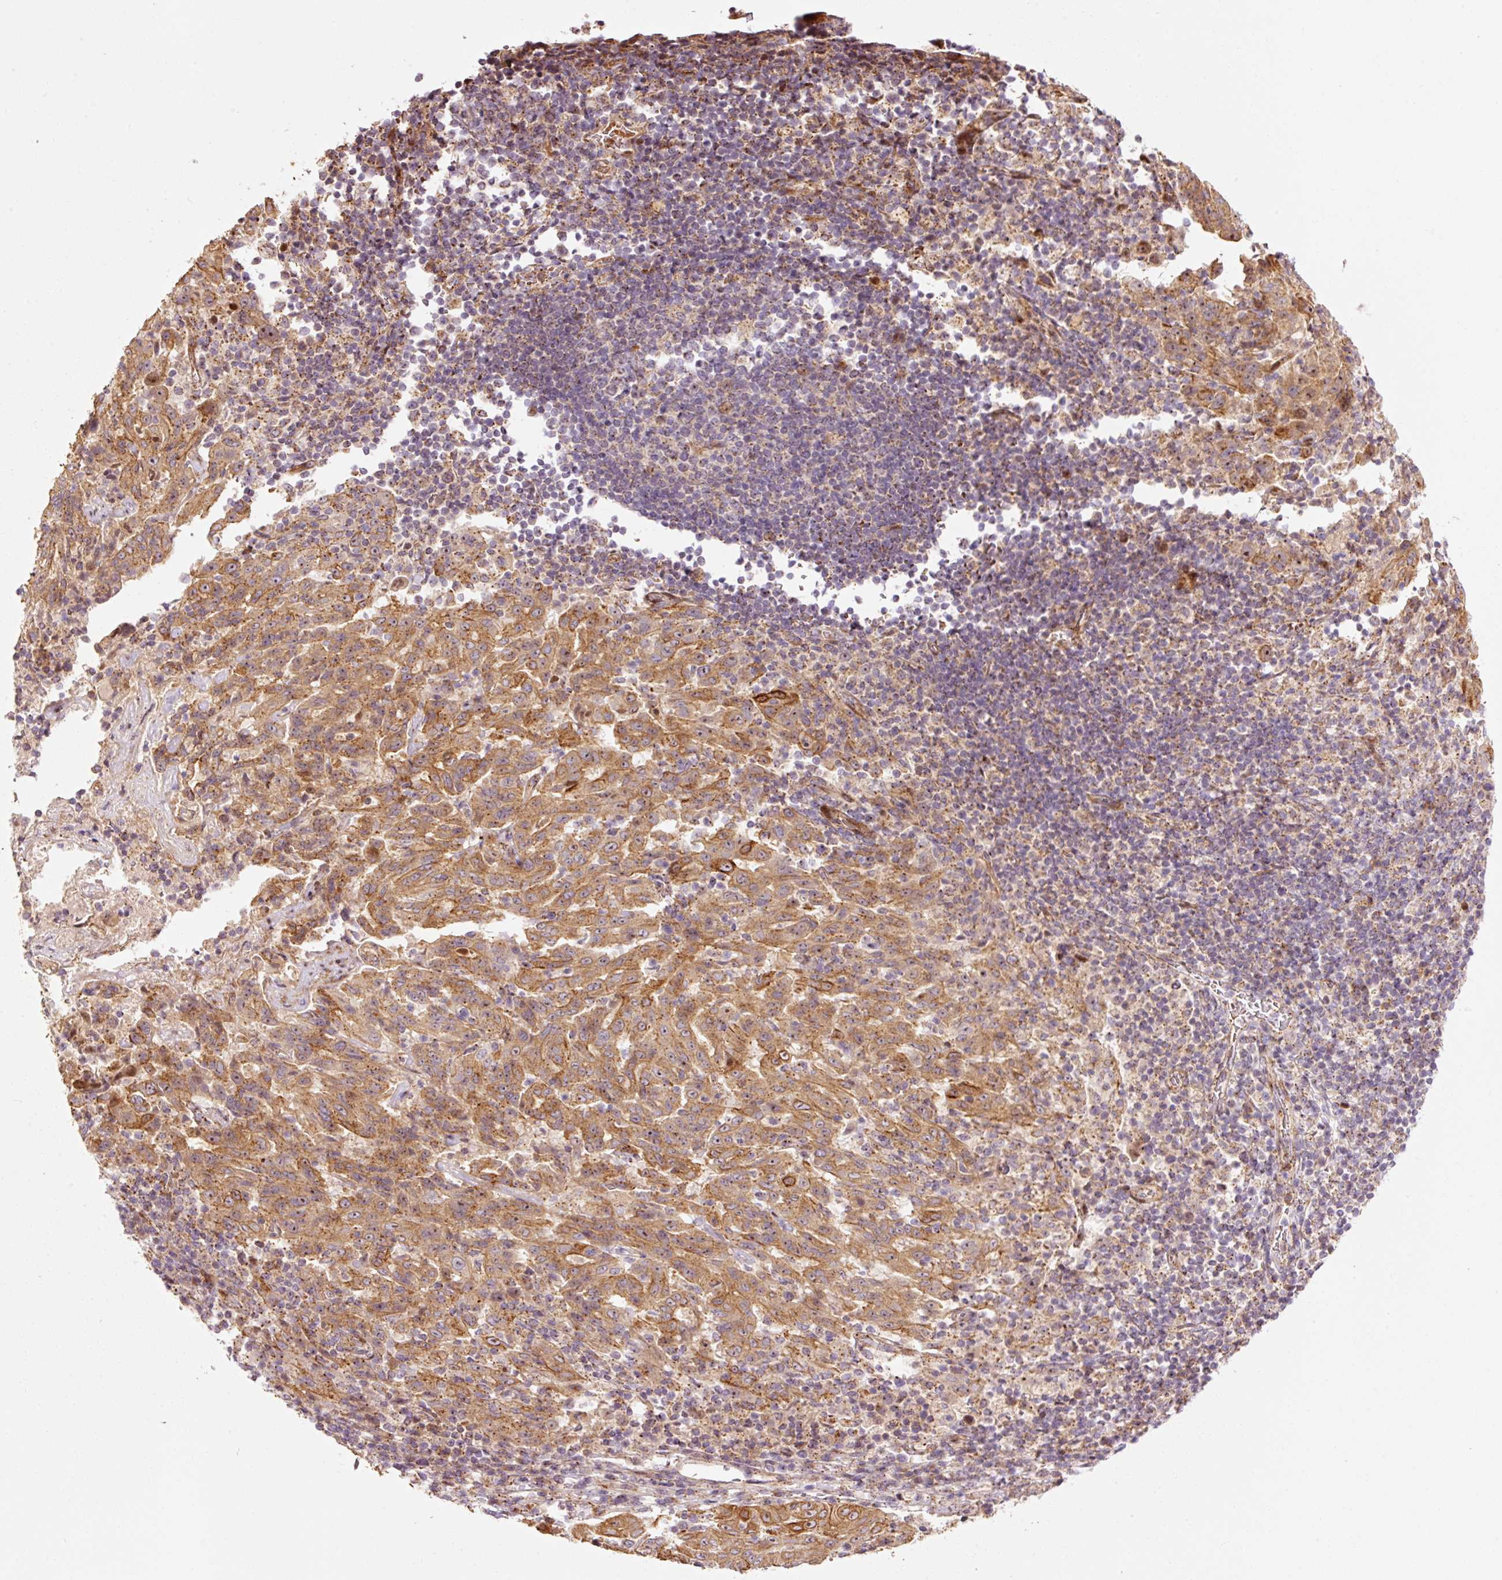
{"staining": {"intensity": "moderate", "quantity": ">75%", "location": "cytoplasmic/membranous"}, "tissue": "pancreatic cancer", "cell_type": "Tumor cells", "image_type": "cancer", "snomed": [{"axis": "morphology", "description": "Adenocarcinoma, NOS"}, {"axis": "topography", "description": "Pancreas"}], "caption": "Immunohistochemical staining of human pancreatic cancer demonstrates moderate cytoplasmic/membranous protein expression in approximately >75% of tumor cells.", "gene": "ANKRD20A1", "patient": {"sex": "male", "age": 63}}